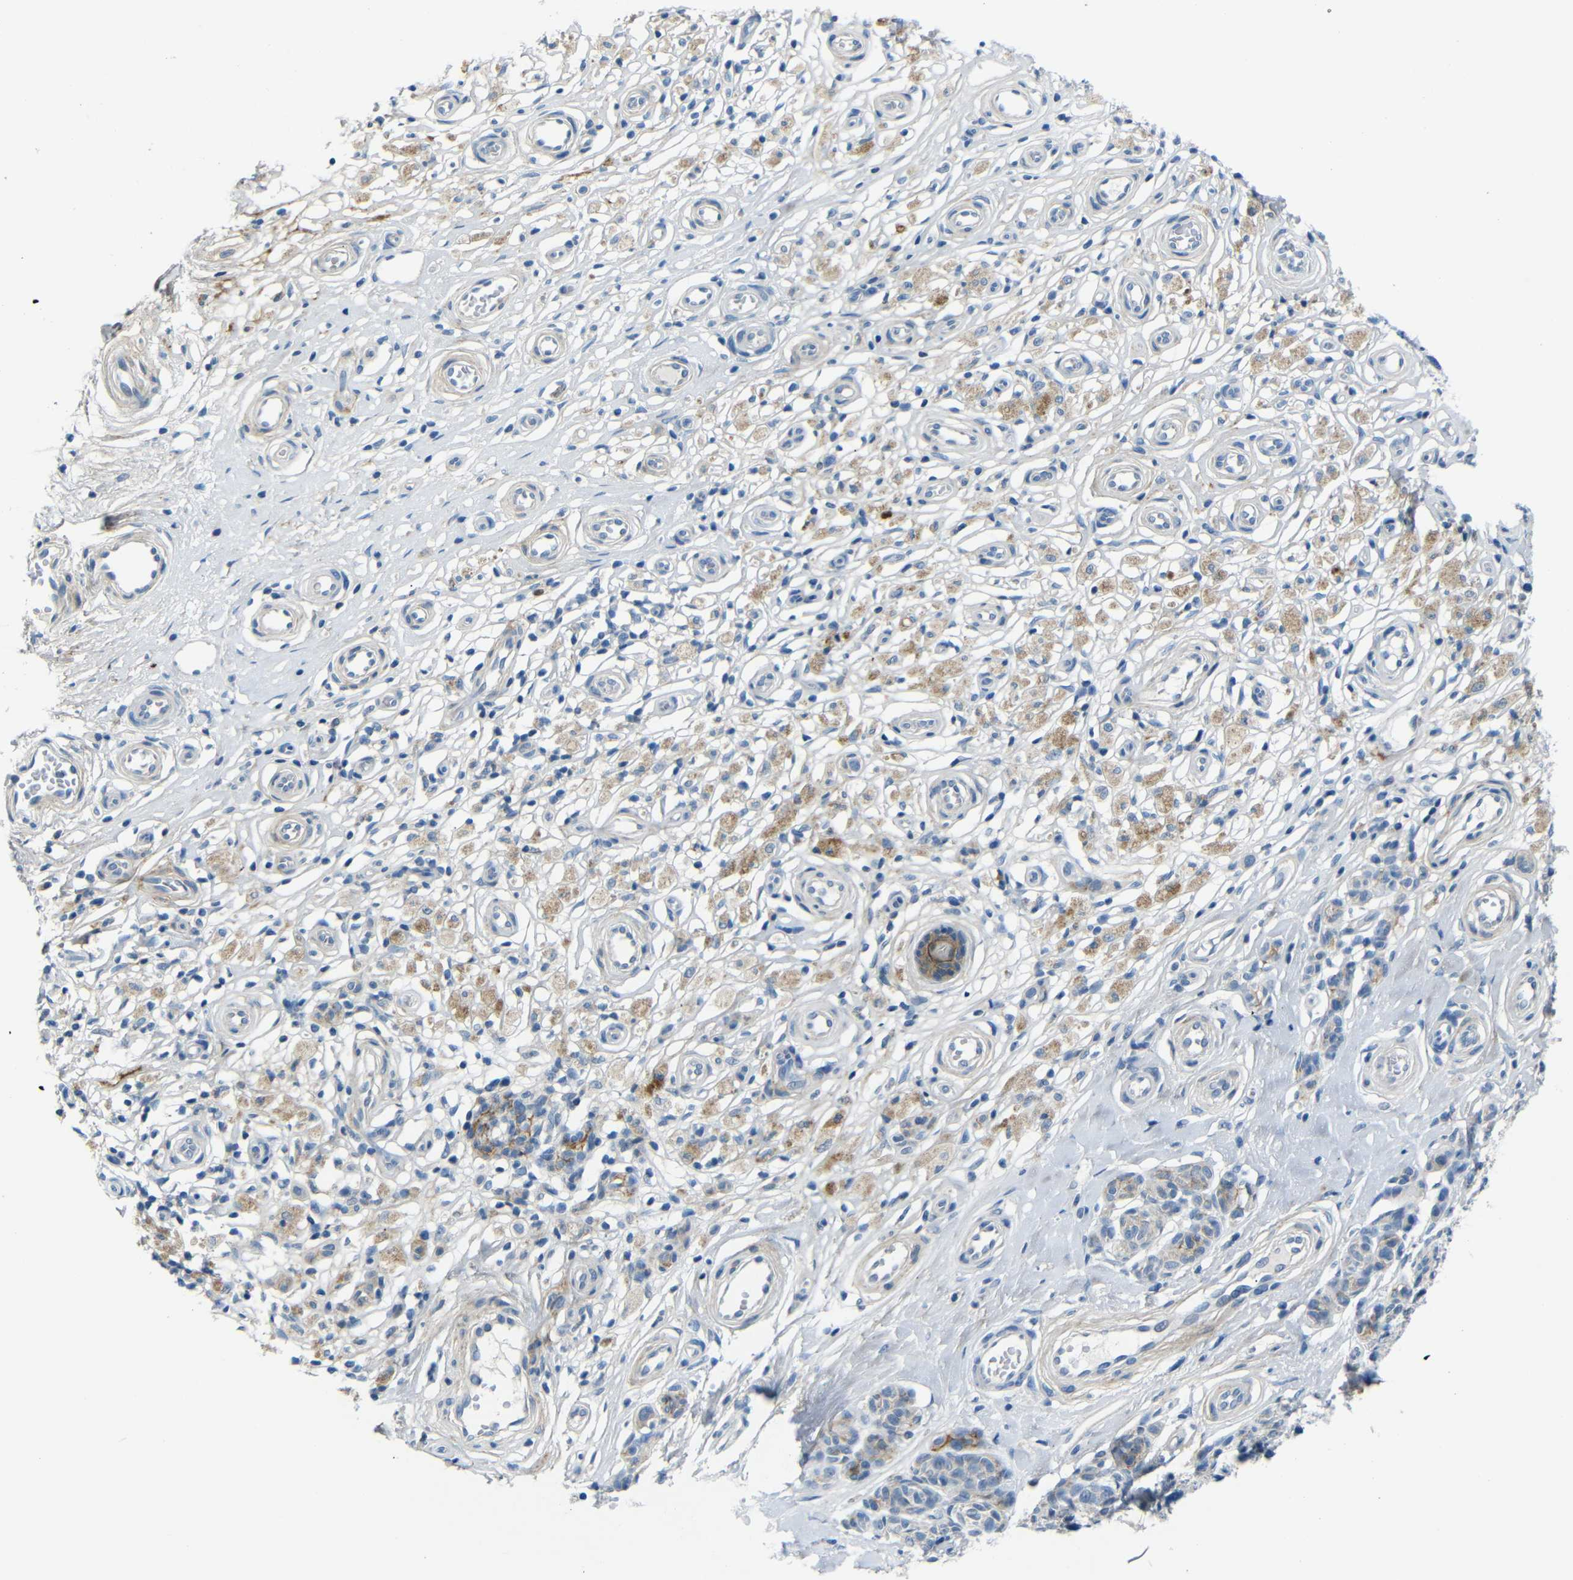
{"staining": {"intensity": "weak", "quantity": "<25%", "location": "cytoplasmic/membranous"}, "tissue": "melanoma", "cell_type": "Tumor cells", "image_type": "cancer", "snomed": [{"axis": "morphology", "description": "Malignant melanoma, NOS"}, {"axis": "topography", "description": "Skin"}], "caption": "High power microscopy photomicrograph of an immunohistochemistry photomicrograph of melanoma, revealing no significant expression in tumor cells.", "gene": "ANK3", "patient": {"sex": "female", "age": 64}}